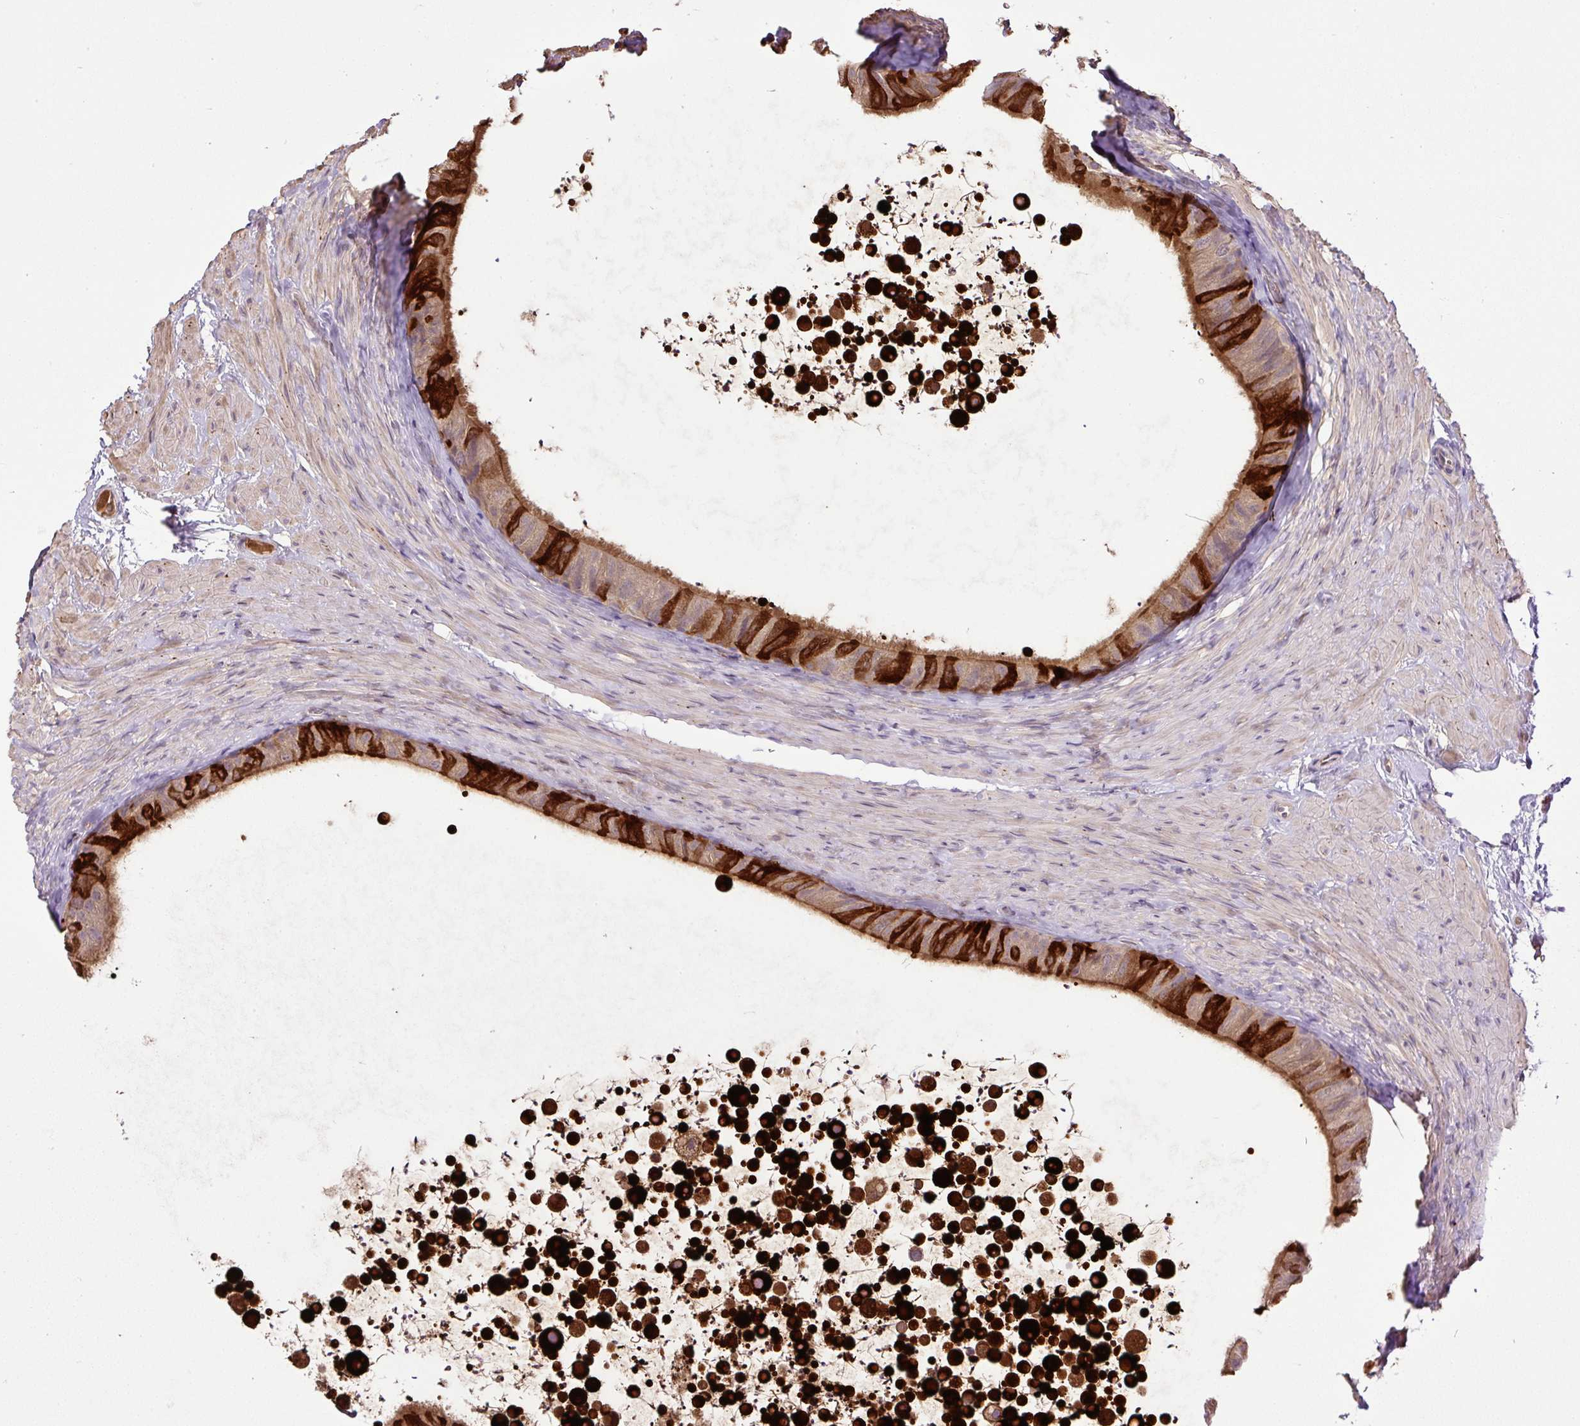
{"staining": {"intensity": "strong", "quantity": "<25%", "location": "cytoplasmic/membranous"}, "tissue": "epididymis", "cell_type": "Glandular cells", "image_type": "normal", "snomed": [{"axis": "morphology", "description": "Normal tissue, NOS"}, {"axis": "topography", "description": "Epididymis, spermatic cord, NOS"}, {"axis": "topography", "description": "Epididymis"}], "caption": "Strong cytoplasmic/membranous expression for a protein is identified in about <25% of glandular cells of benign epididymis using immunohistochemistry.", "gene": "CXCL13", "patient": {"sex": "male", "age": 31}}